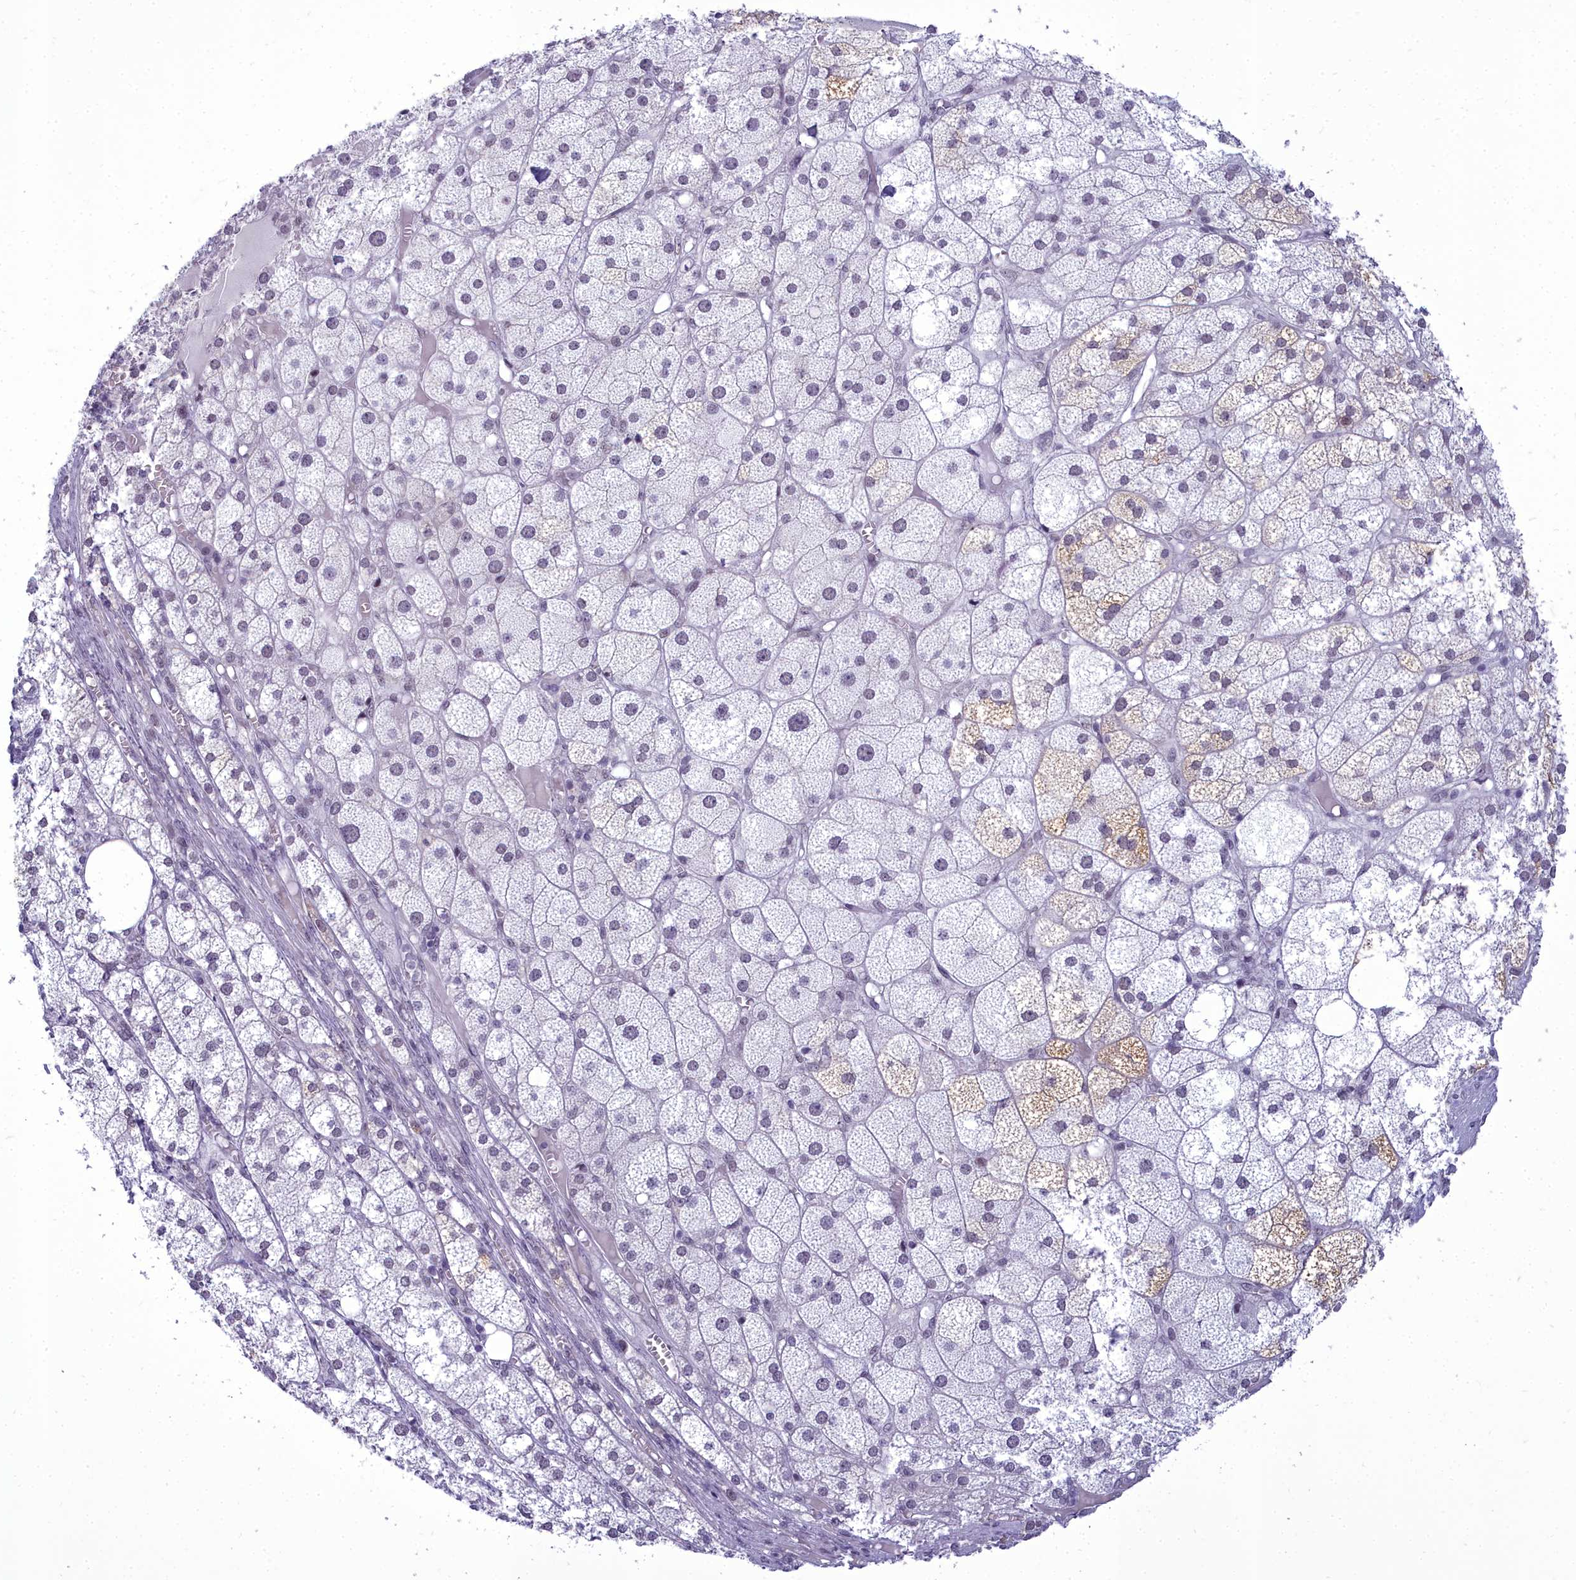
{"staining": {"intensity": "moderate", "quantity": "<25%", "location": "cytoplasmic/membranous,nuclear"}, "tissue": "adrenal gland", "cell_type": "Glandular cells", "image_type": "normal", "snomed": [{"axis": "morphology", "description": "Normal tissue, NOS"}, {"axis": "topography", "description": "Adrenal gland"}], "caption": "Approximately <25% of glandular cells in normal adrenal gland show moderate cytoplasmic/membranous,nuclear protein staining as visualized by brown immunohistochemical staining.", "gene": "CEACAM19", "patient": {"sex": "female", "age": 61}}